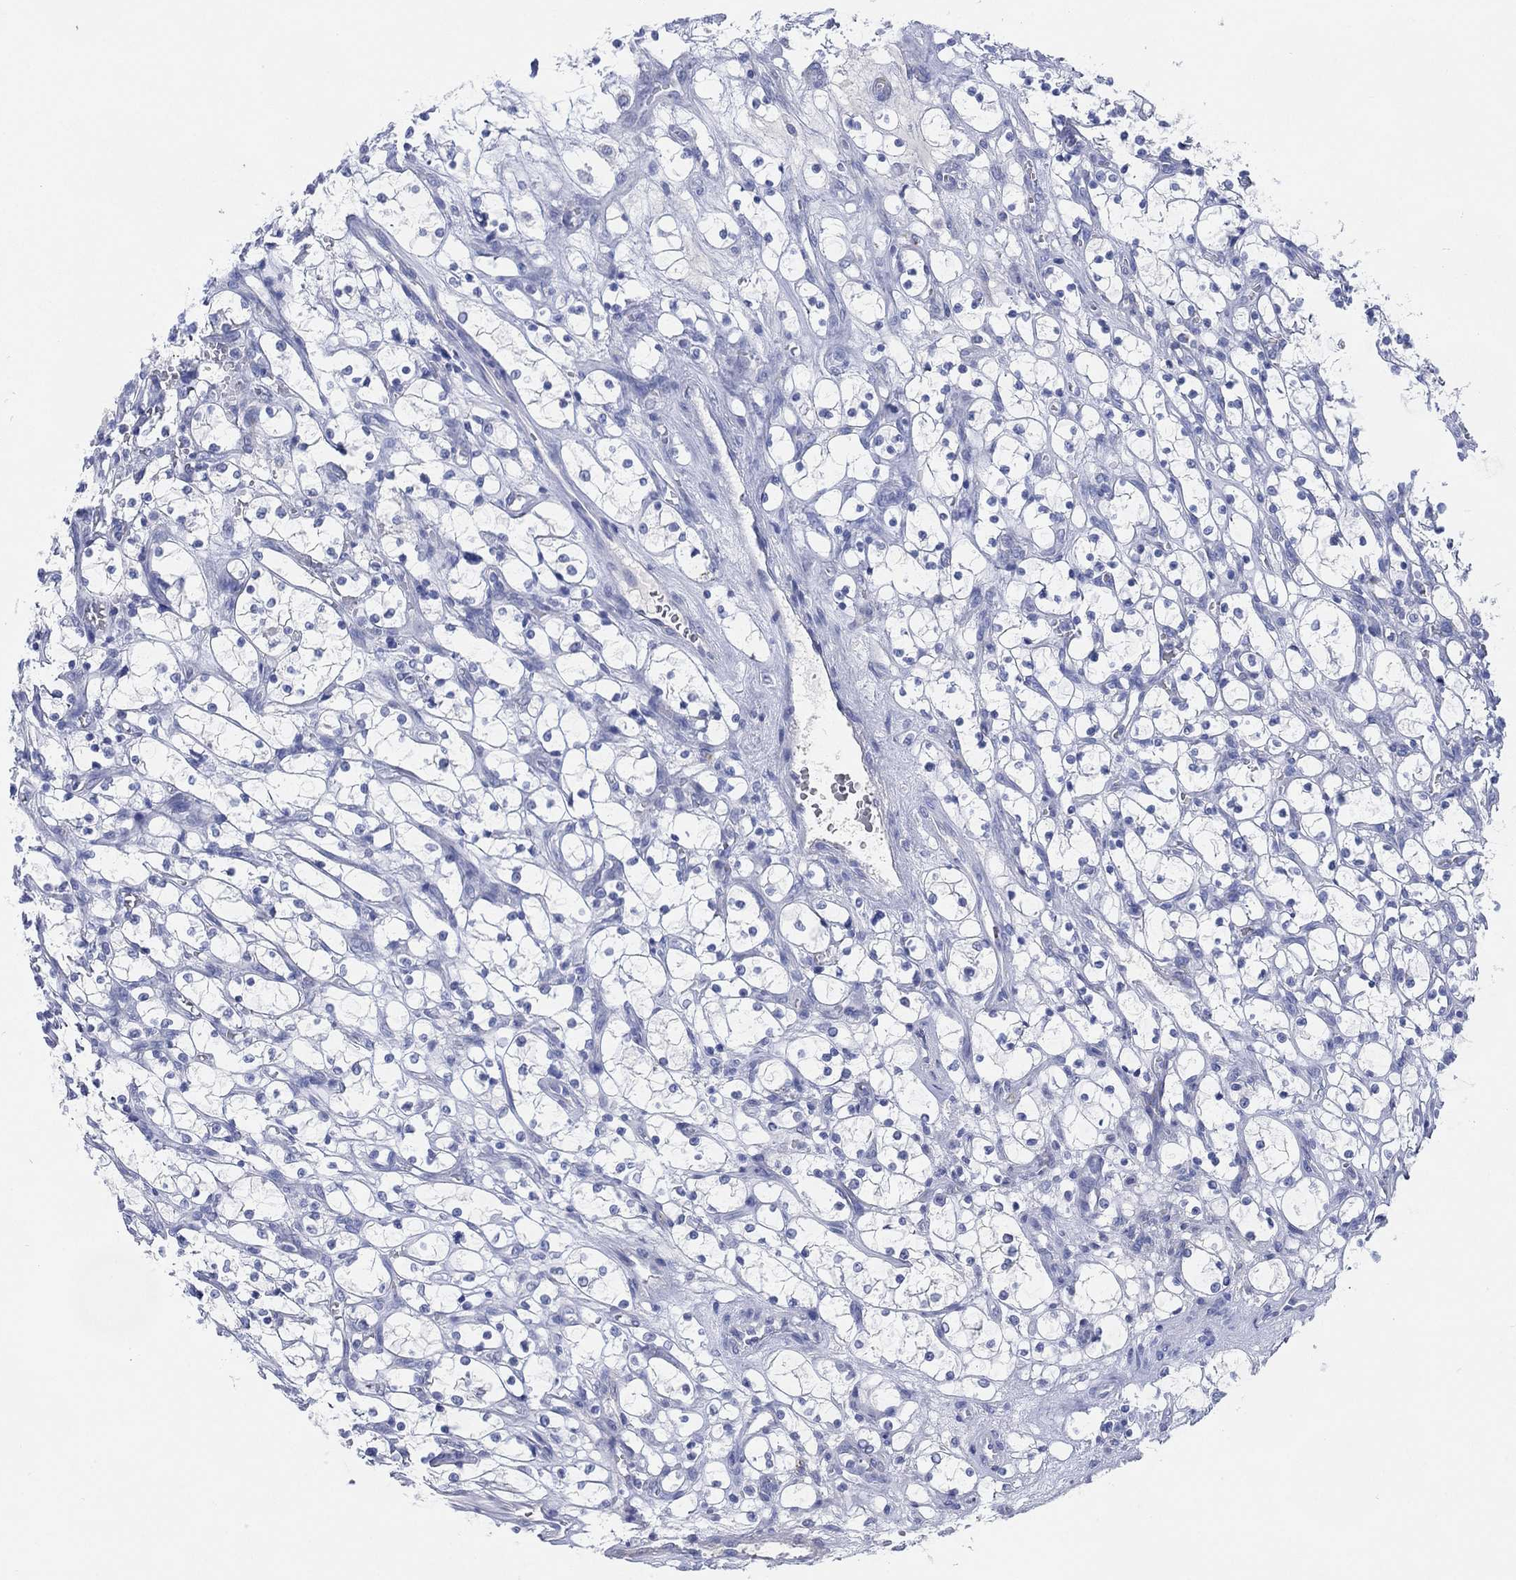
{"staining": {"intensity": "negative", "quantity": "none", "location": "none"}, "tissue": "renal cancer", "cell_type": "Tumor cells", "image_type": "cancer", "snomed": [{"axis": "morphology", "description": "Adenocarcinoma, NOS"}, {"axis": "topography", "description": "Kidney"}], "caption": "Histopathology image shows no significant protein expression in tumor cells of renal cancer (adenocarcinoma). (DAB immunohistochemistry (IHC) with hematoxylin counter stain).", "gene": "ADAD2", "patient": {"sex": "female", "age": 69}}